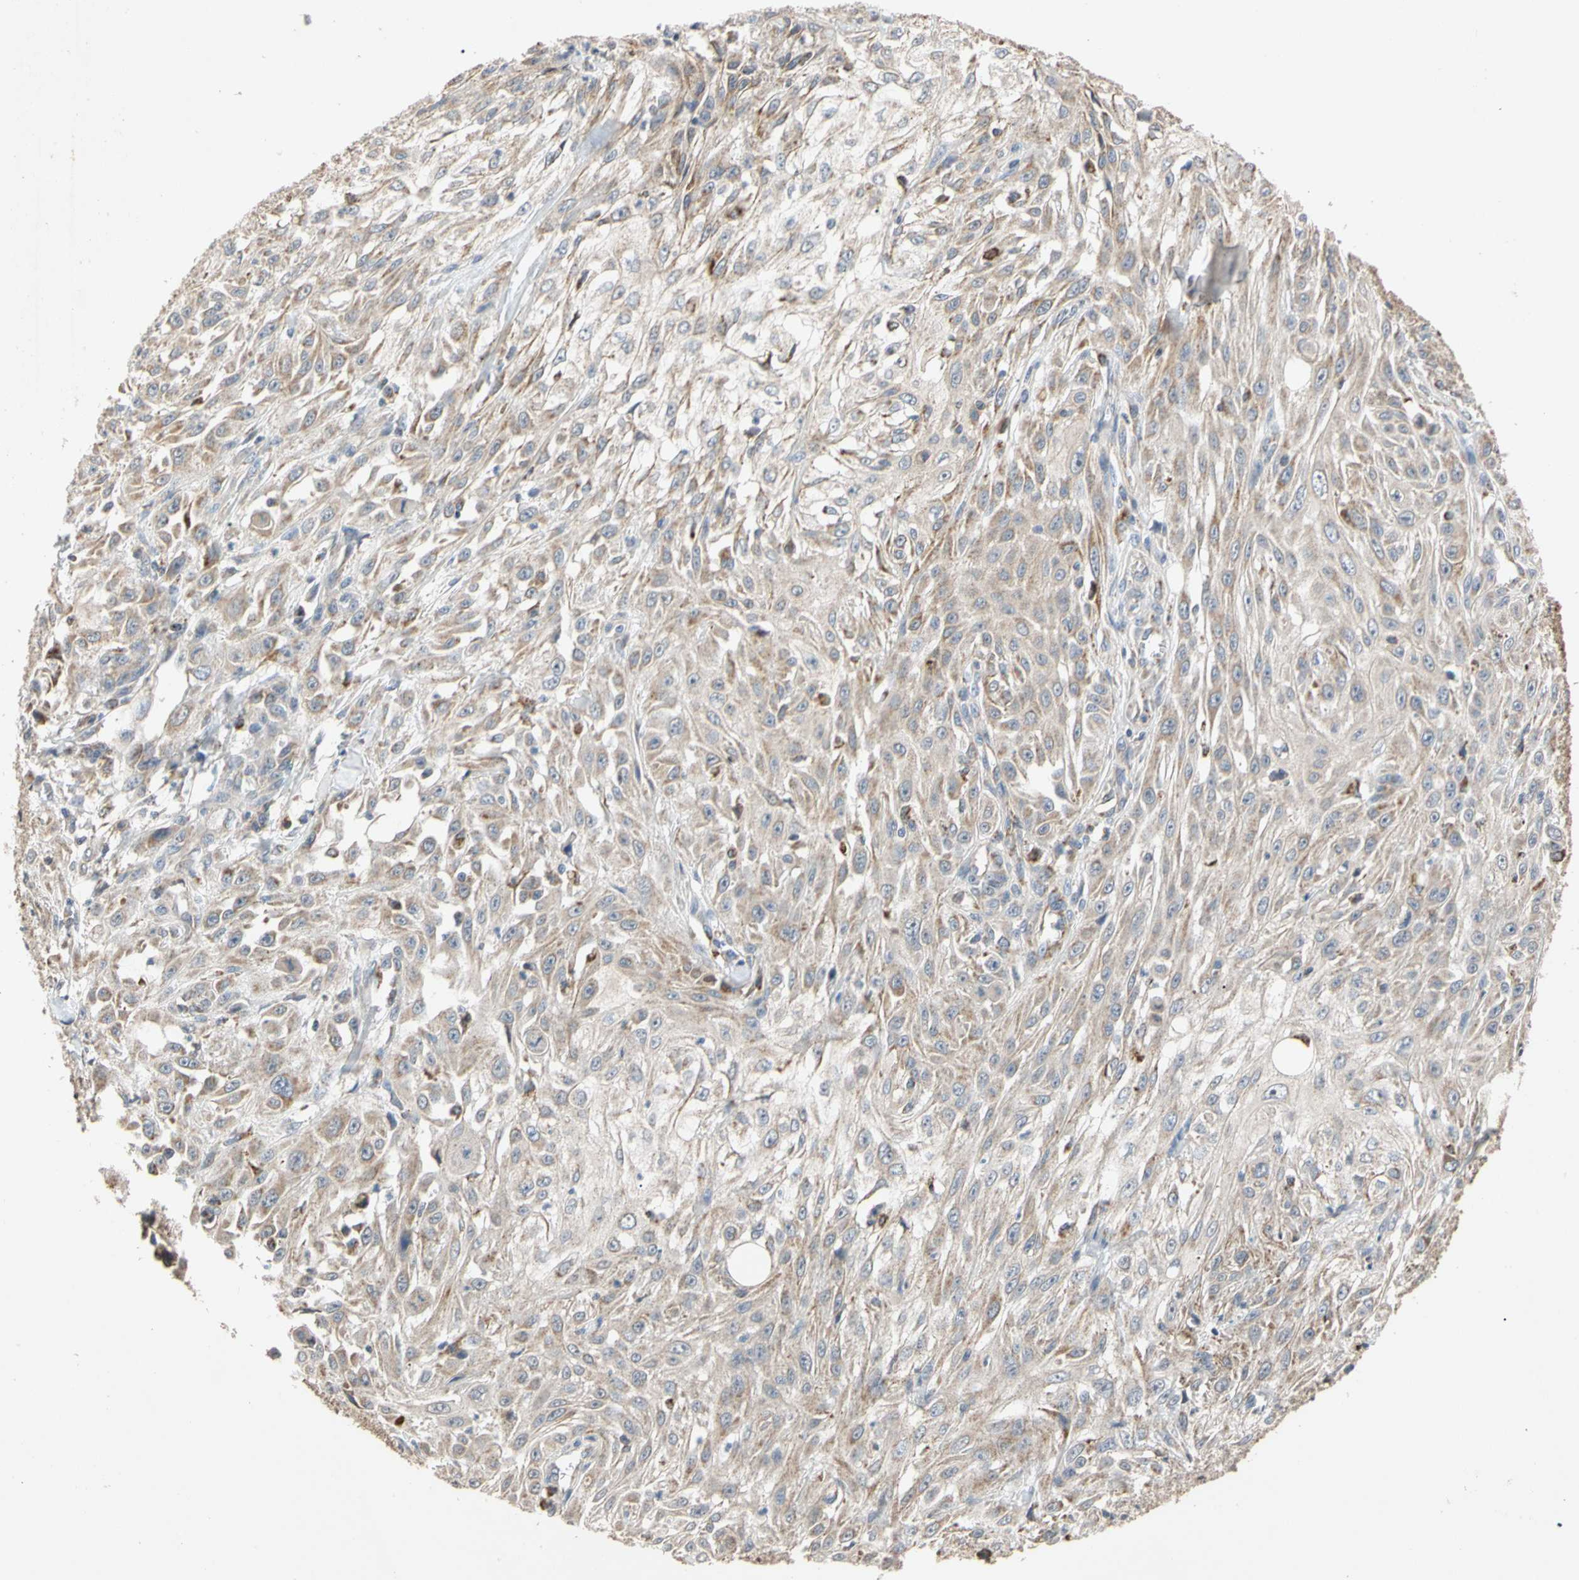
{"staining": {"intensity": "weak", "quantity": ">75%", "location": "cytoplasmic/membranous"}, "tissue": "skin cancer", "cell_type": "Tumor cells", "image_type": "cancer", "snomed": [{"axis": "morphology", "description": "Squamous cell carcinoma, NOS"}, {"axis": "topography", "description": "Skin"}], "caption": "Immunohistochemical staining of squamous cell carcinoma (skin) reveals low levels of weak cytoplasmic/membranous expression in about >75% of tumor cells.", "gene": "GPD2", "patient": {"sex": "male", "age": 75}}